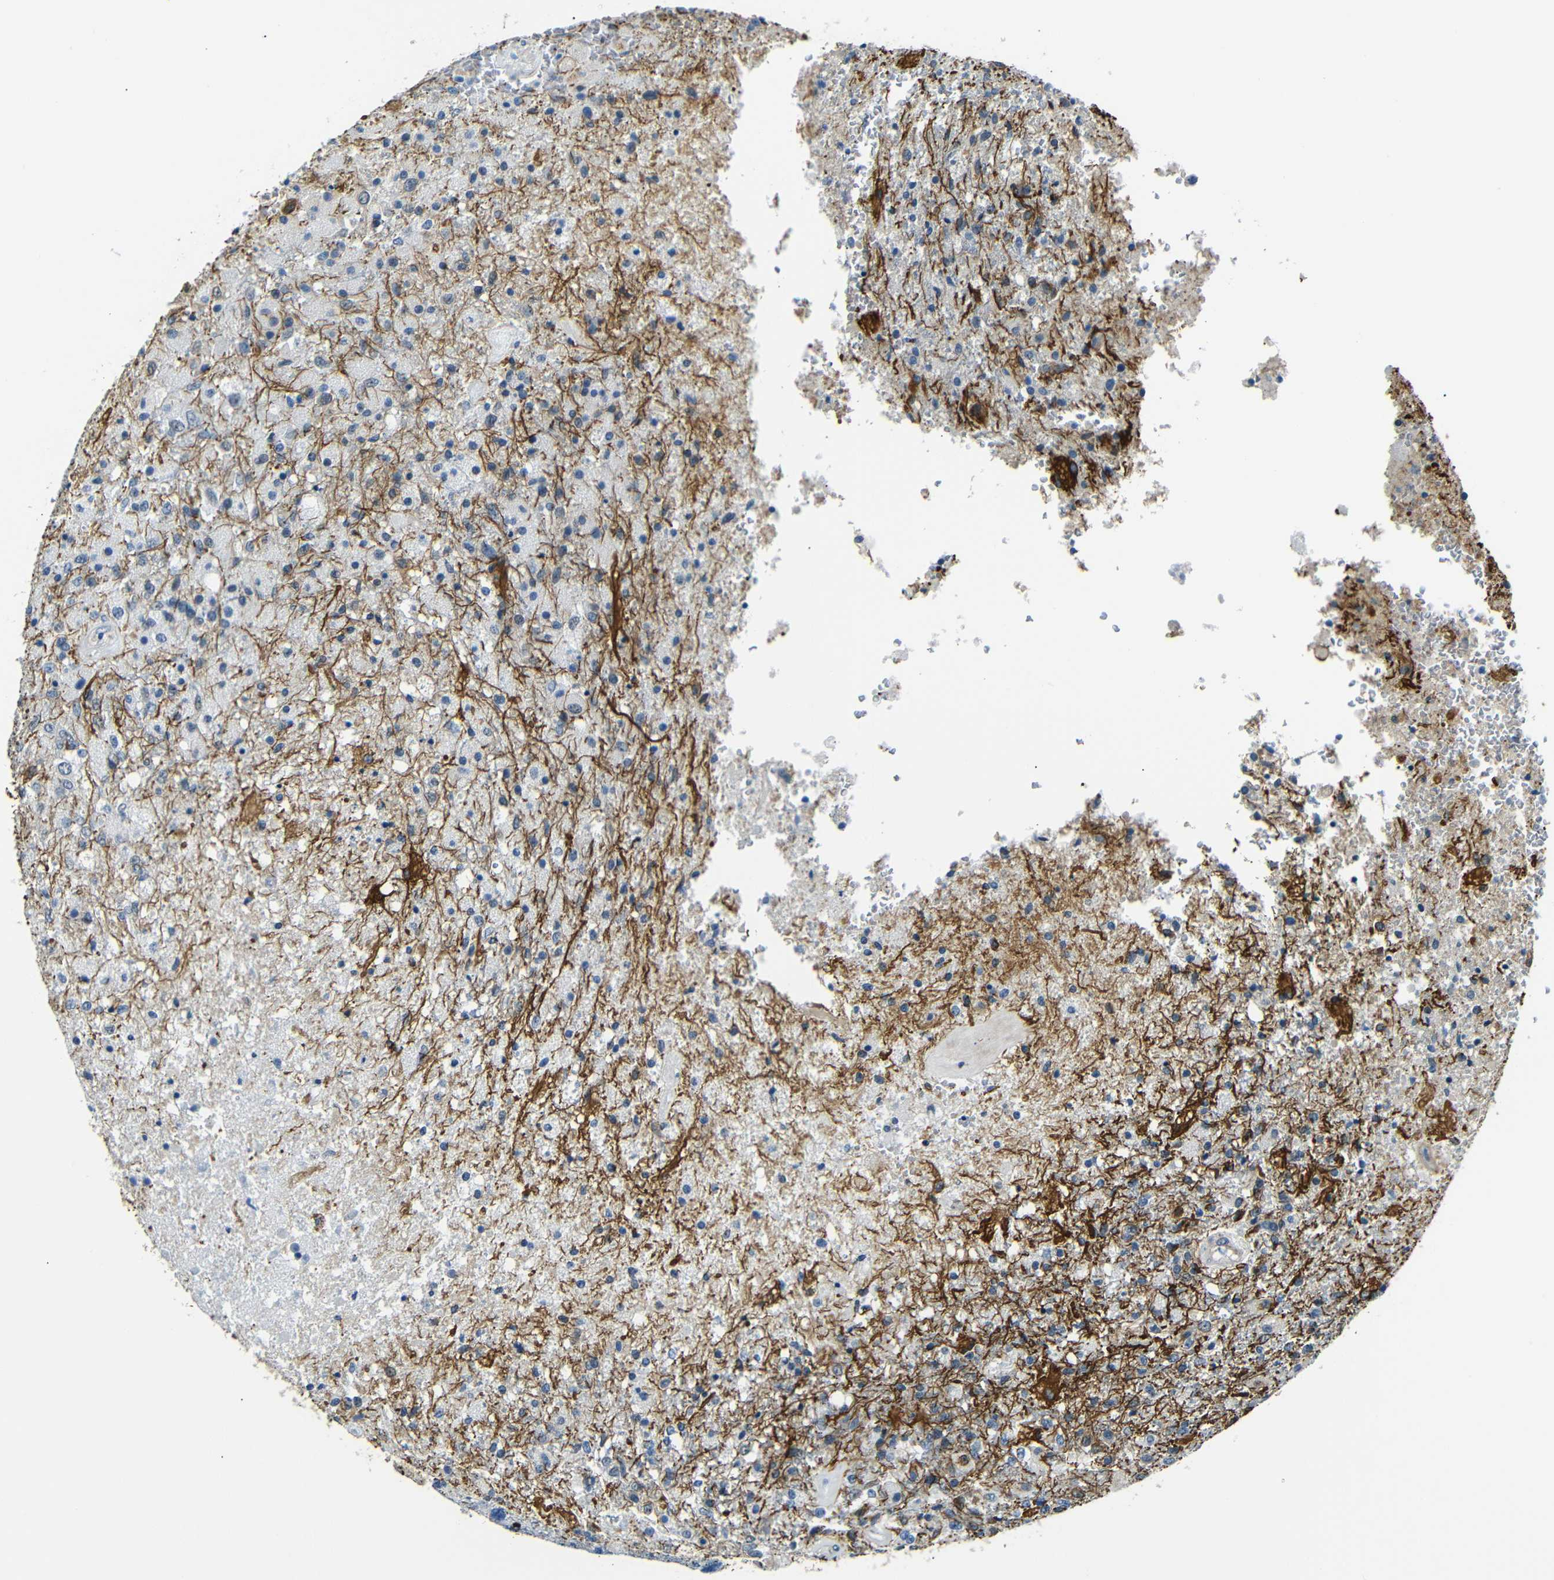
{"staining": {"intensity": "negative", "quantity": "none", "location": "none"}, "tissue": "glioma", "cell_type": "Tumor cells", "image_type": "cancer", "snomed": [{"axis": "morphology", "description": "Normal tissue, NOS"}, {"axis": "morphology", "description": "Glioma, malignant, High grade"}, {"axis": "topography", "description": "Cerebral cortex"}], "caption": "The image shows no staining of tumor cells in malignant high-grade glioma.", "gene": "TAFA1", "patient": {"sex": "male", "age": 77}}